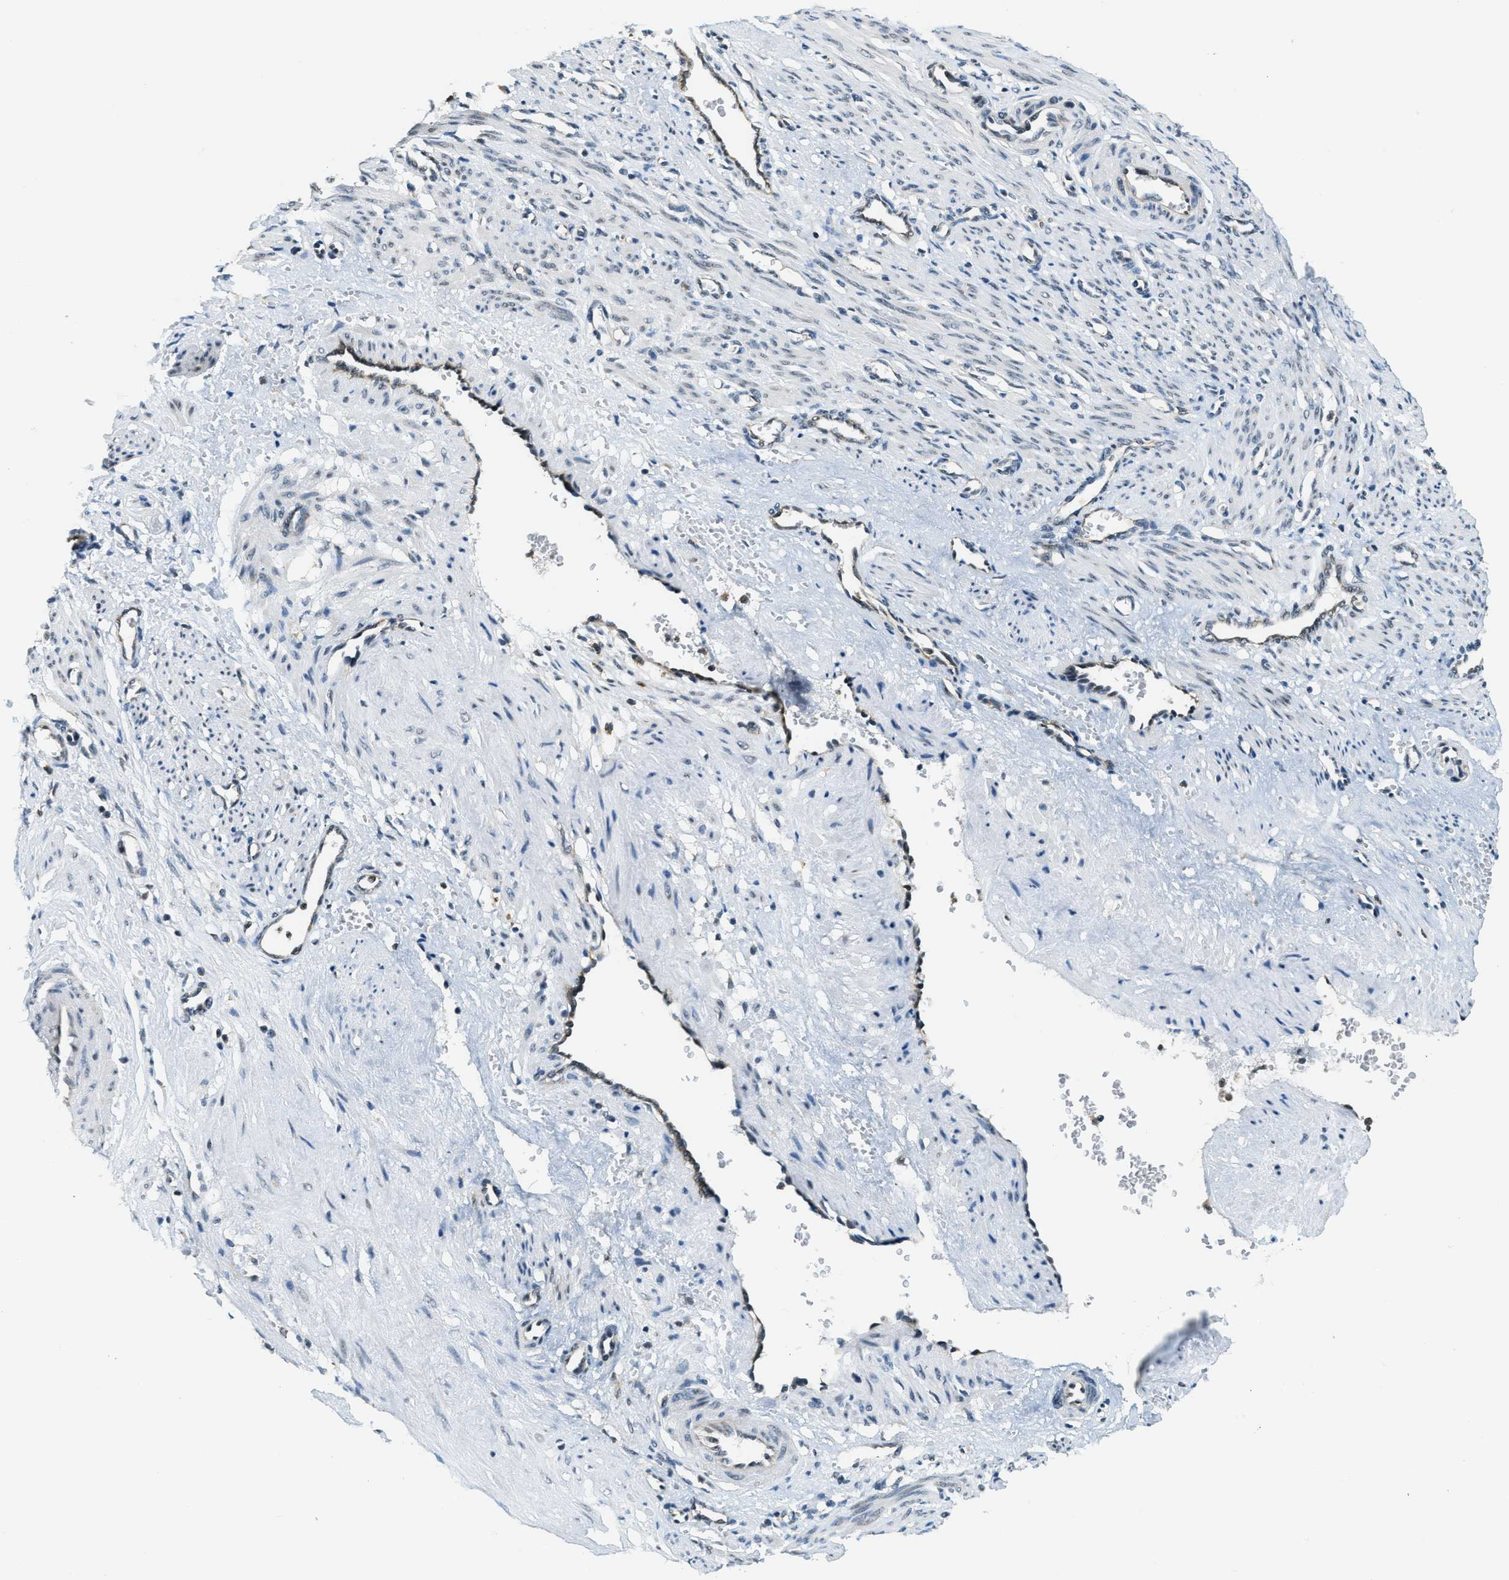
{"staining": {"intensity": "weak", "quantity": "<25%", "location": "nuclear"}, "tissue": "smooth muscle", "cell_type": "Smooth muscle cells", "image_type": "normal", "snomed": [{"axis": "morphology", "description": "Normal tissue, NOS"}, {"axis": "topography", "description": "Endometrium"}], "caption": "Immunohistochemical staining of benign smooth muscle reveals no significant positivity in smooth muscle cells.", "gene": "RAB11FIP1", "patient": {"sex": "female", "age": 33}}